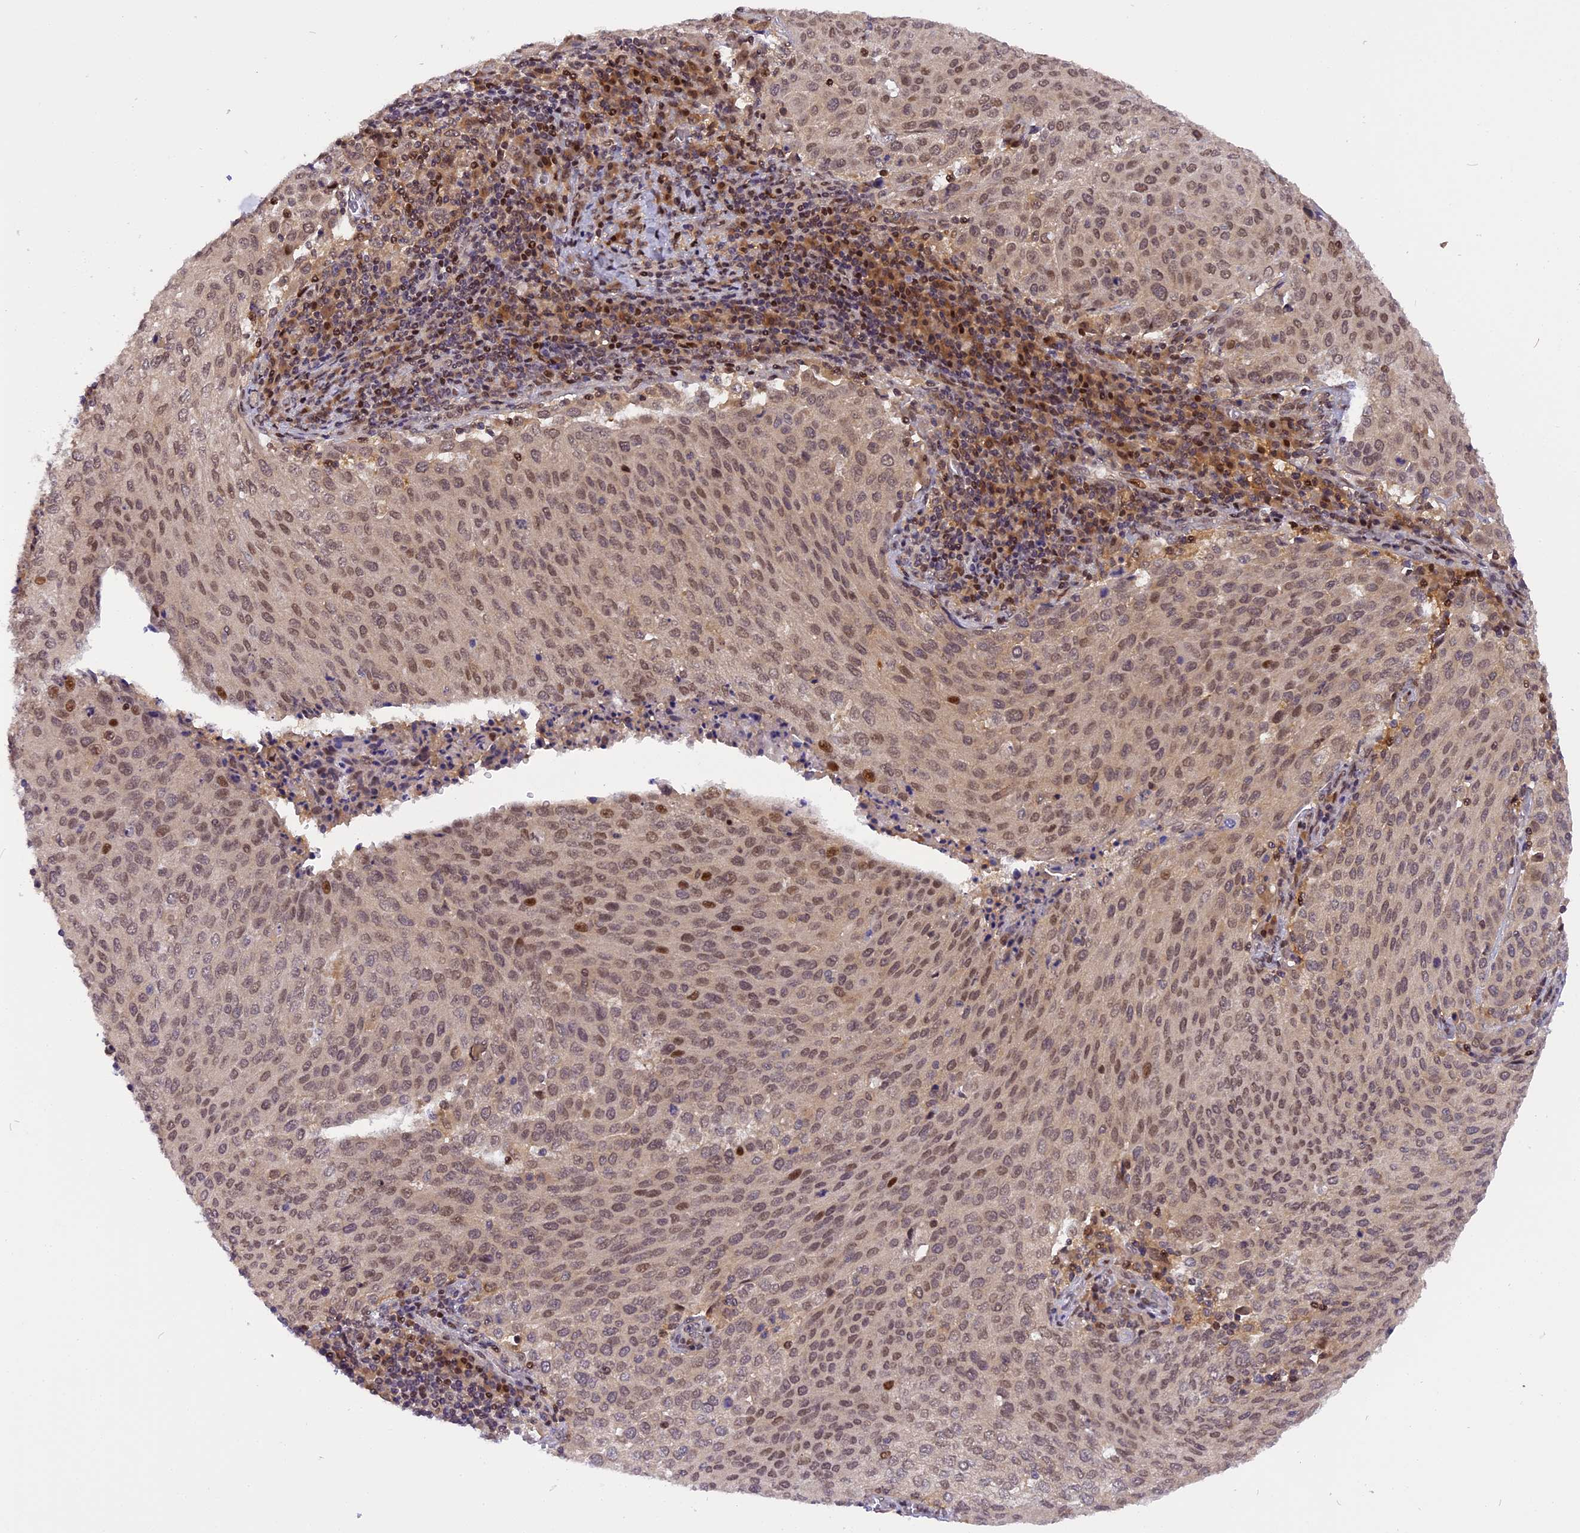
{"staining": {"intensity": "moderate", "quantity": ">75%", "location": "nuclear"}, "tissue": "cervical cancer", "cell_type": "Tumor cells", "image_type": "cancer", "snomed": [{"axis": "morphology", "description": "Squamous cell carcinoma, NOS"}, {"axis": "topography", "description": "Cervix"}], "caption": "DAB immunohistochemical staining of human squamous cell carcinoma (cervical) reveals moderate nuclear protein positivity in approximately >75% of tumor cells.", "gene": "RABGGTA", "patient": {"sex": "female", "age": 46}}